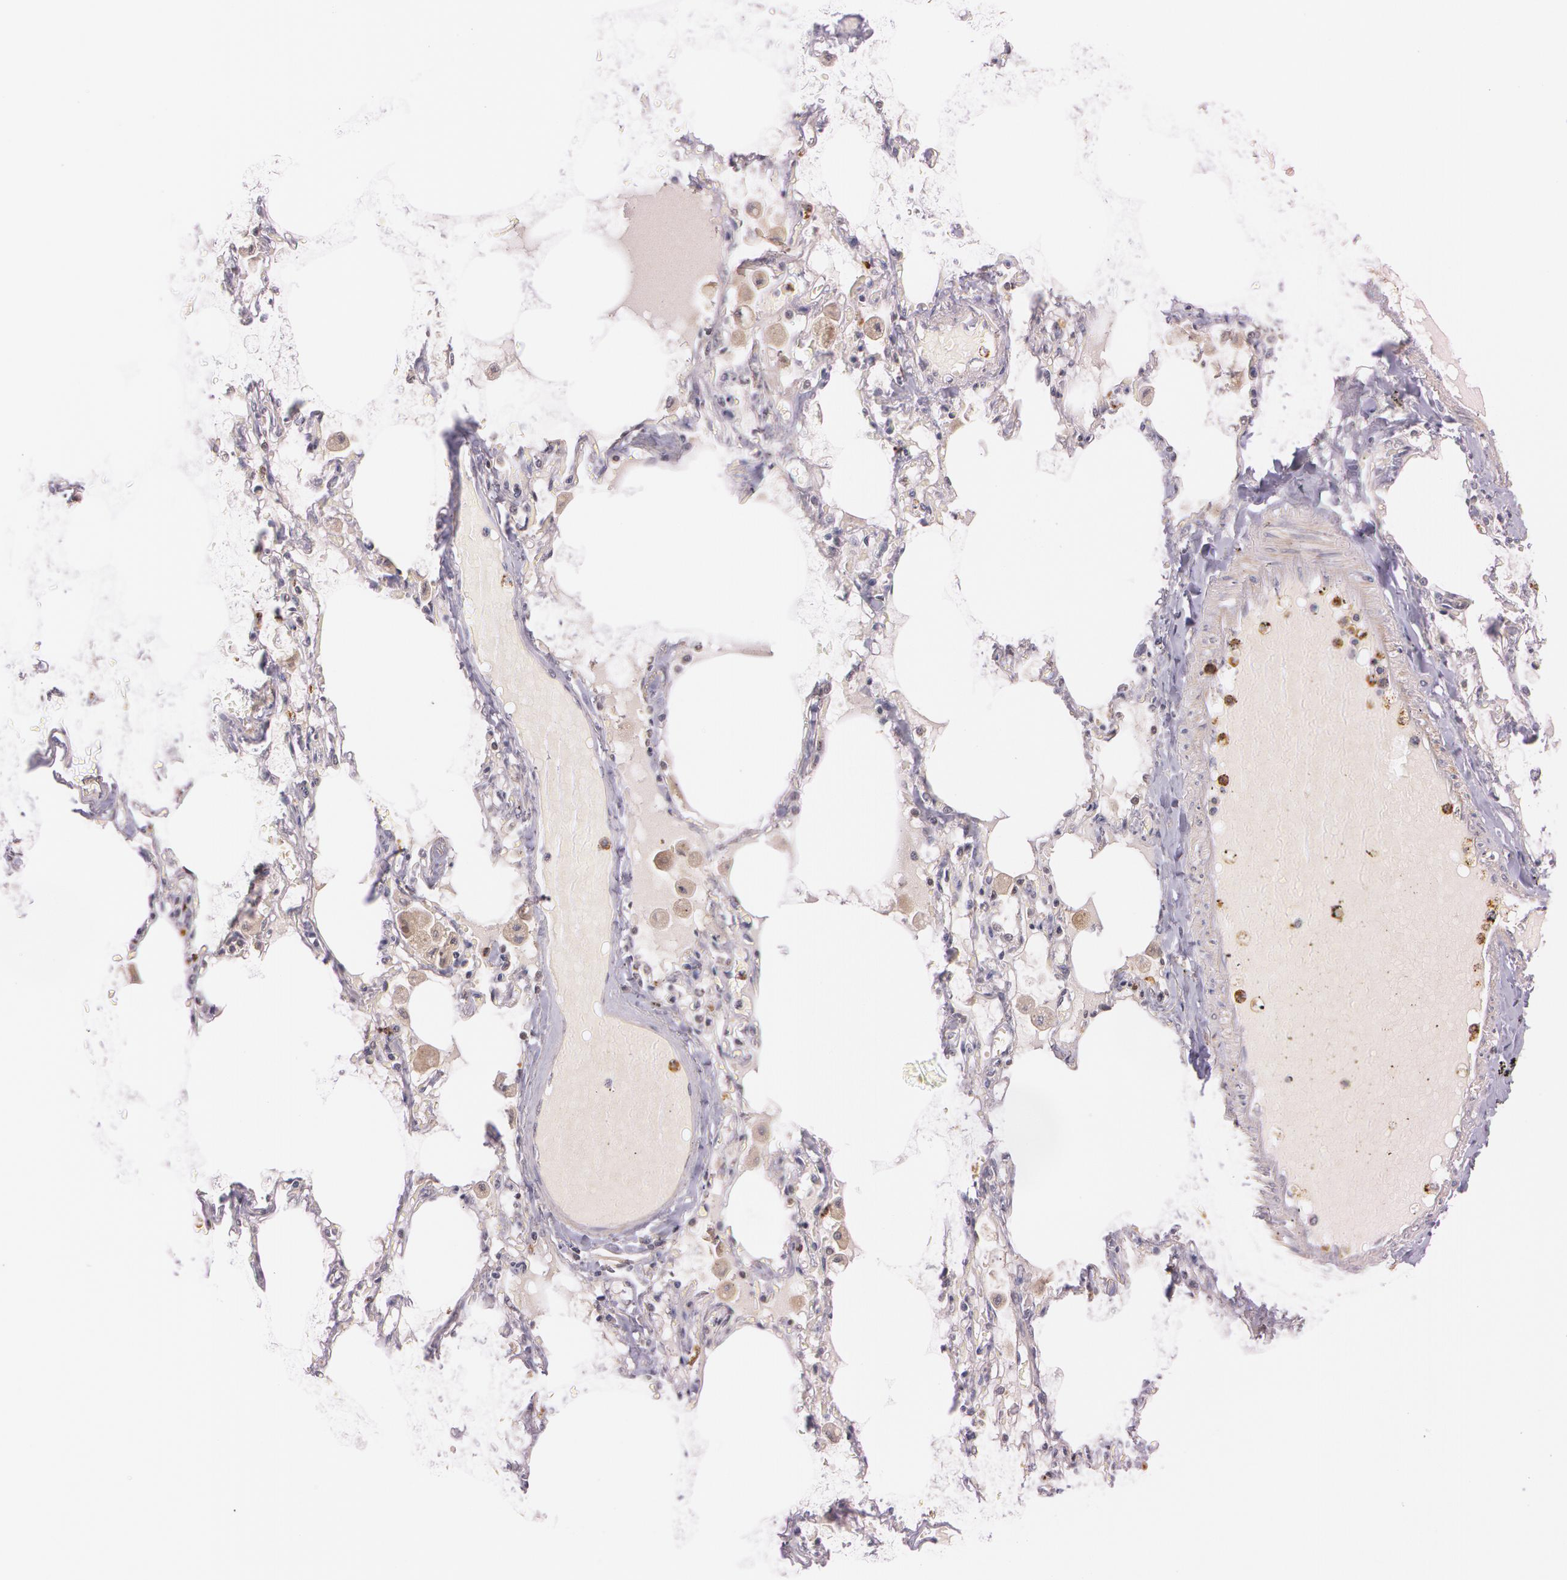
{"staining": {"intensity": "weak", "quantity": ">75%", "location": "cytoplasmic/membranous"}, "tissue": "bronchus", "cell_type": "Respiratory epithelial cells", "image_type": "normal", "snomed": [{"axis": "morphology", "description": "Normal tissue, NOS"}, {"axis": "morphology", "description": "Squamous cell carcinoma, NOS"}, {"axis": "topography", "description": "Bronchus"}, {"axis": "topography", "description": "Lung"}], "caption": "High-power microscopy captured an IHC micrograph of unremarkable bronchus, revealing weak cytoplasmic/membranous staining in about >75% of respiratory epithelial cells.", "gene": "ATG2B", "patient": {"sex": "female", "age": 47}}